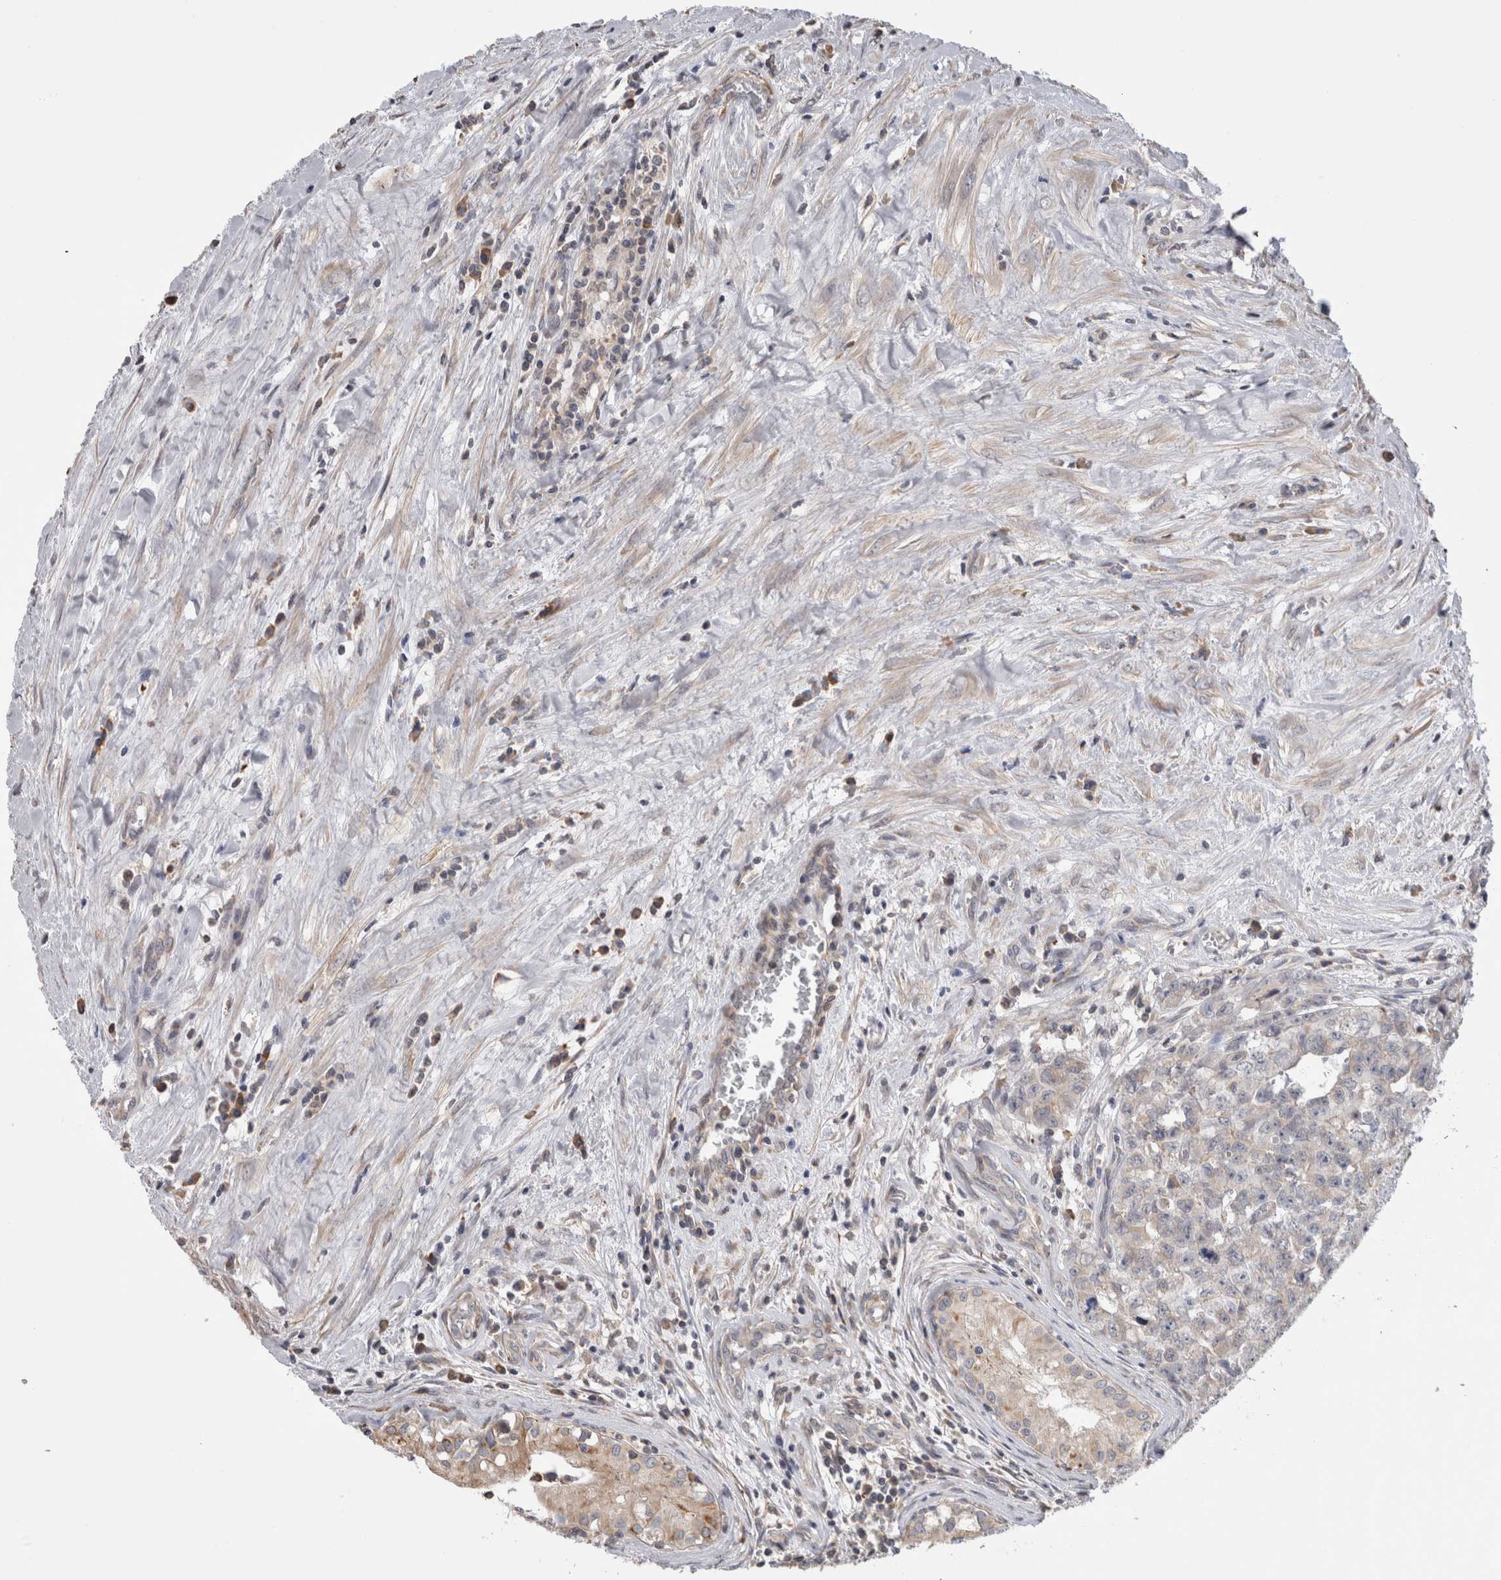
{"staining": {"intensity": "negative", "quantity": "none", "location": "none"}, "tissue": "testis cancer", "cell_type": "Tumor cells", "image_type": "cancer", "snomed": [{"axis": "morphology", "description": "Carcinoma, Embryonal, NOS"}, {"axis": "topography", "description": "Testis"}], "caption": "The immunohistochemistry (IHC) micrograph has no significant positivity in tumor cells of testis cancer tissue.", "gene": "SMAP2", "patient": {"sex": "male", "age": 28}}